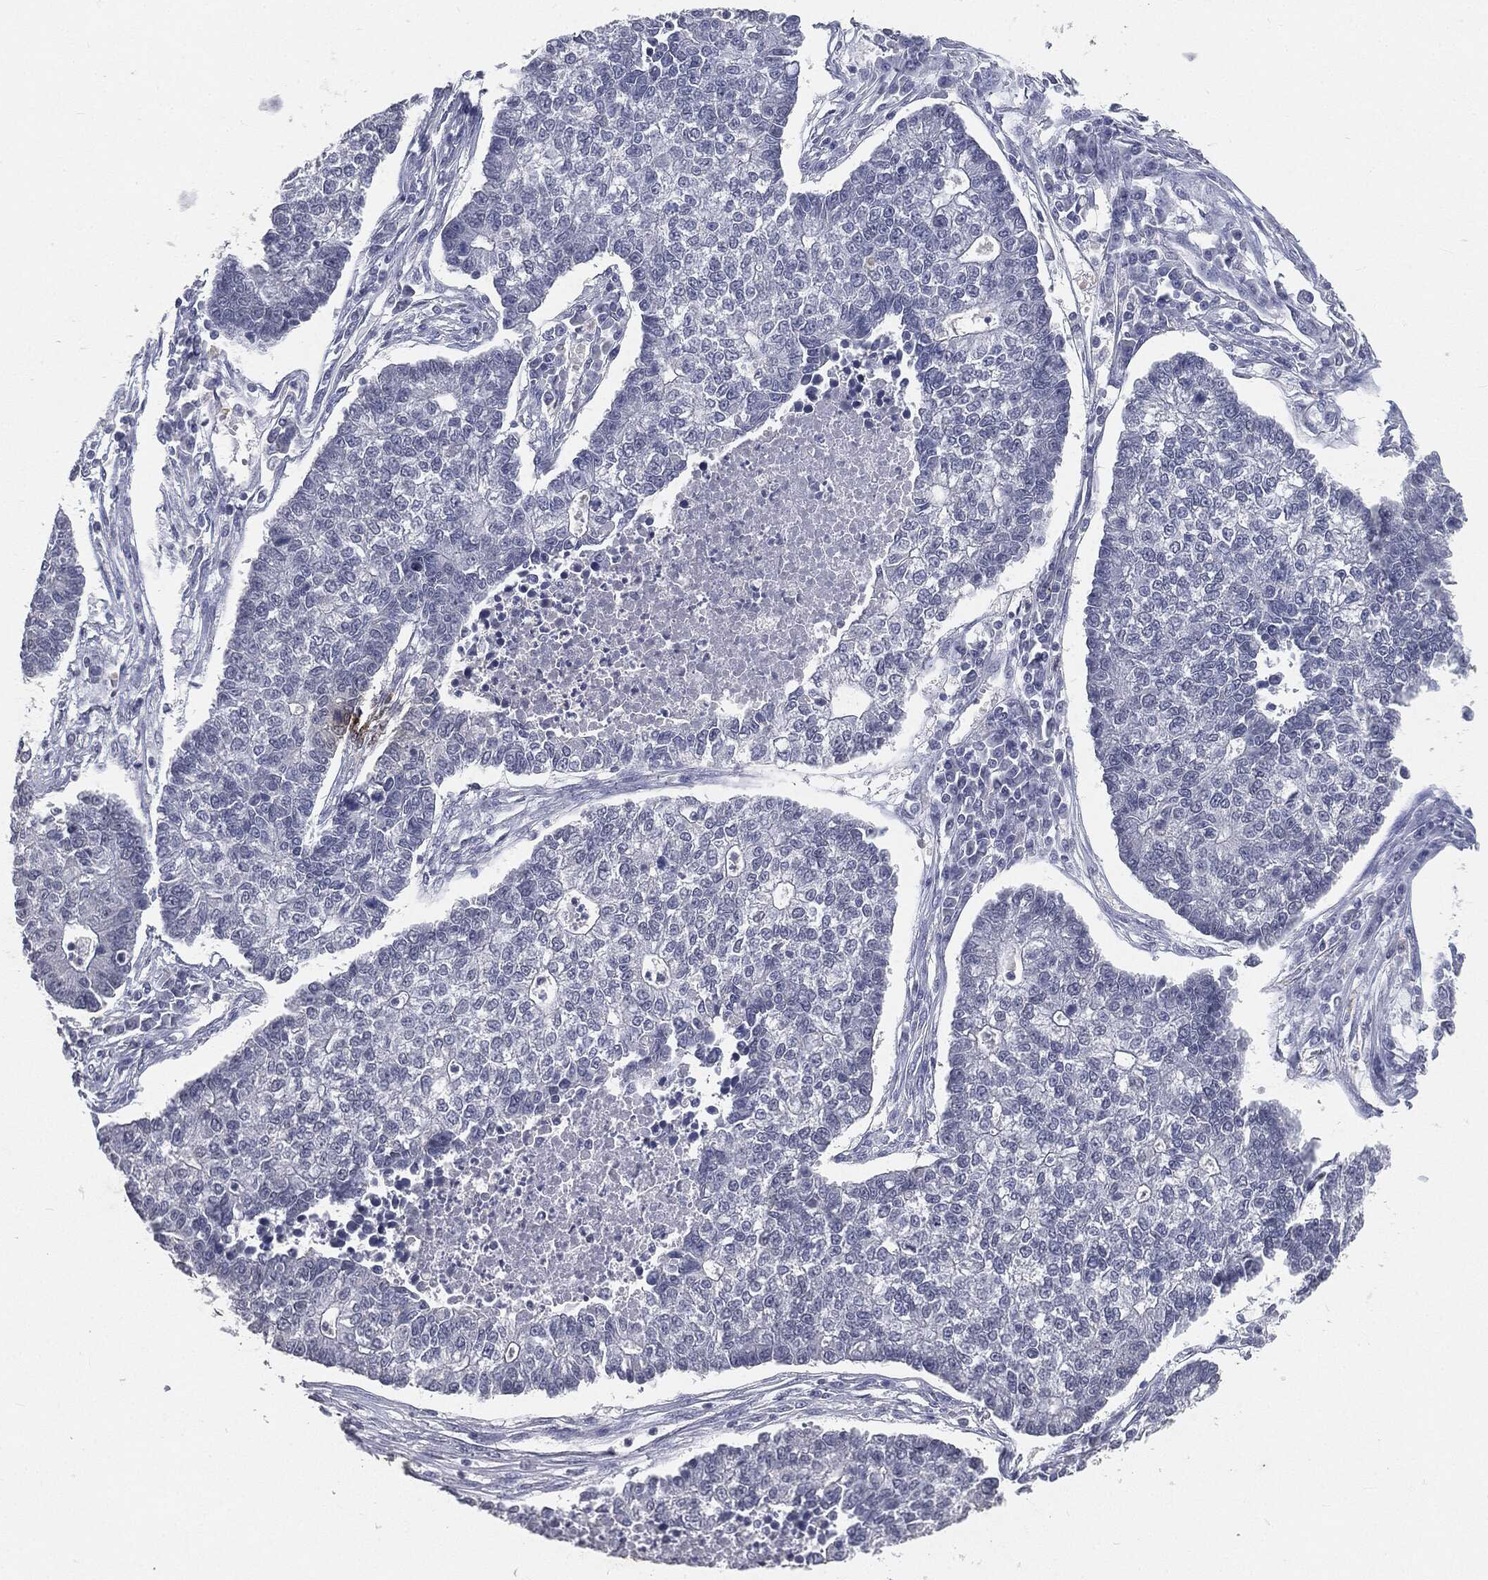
{"staining": {"intensity": "negative", "quantity": "none", "location": "none"}, "tissue": "lung cancer", "cell_type": "Tumor cells", "image_type": "cancer", "snomed": [{"axis": "morphology", "description": "Adenocarcinoma, NOS"}, {"axis": "topography", "description": "Lung"}], "caption": "This is a image of IHC staining of lung cancer (adenocarcinoma), which shows no positivity in tumor cells.", "gene": "SLC2A2", "patient": {"sex": "male", "age": 57}}